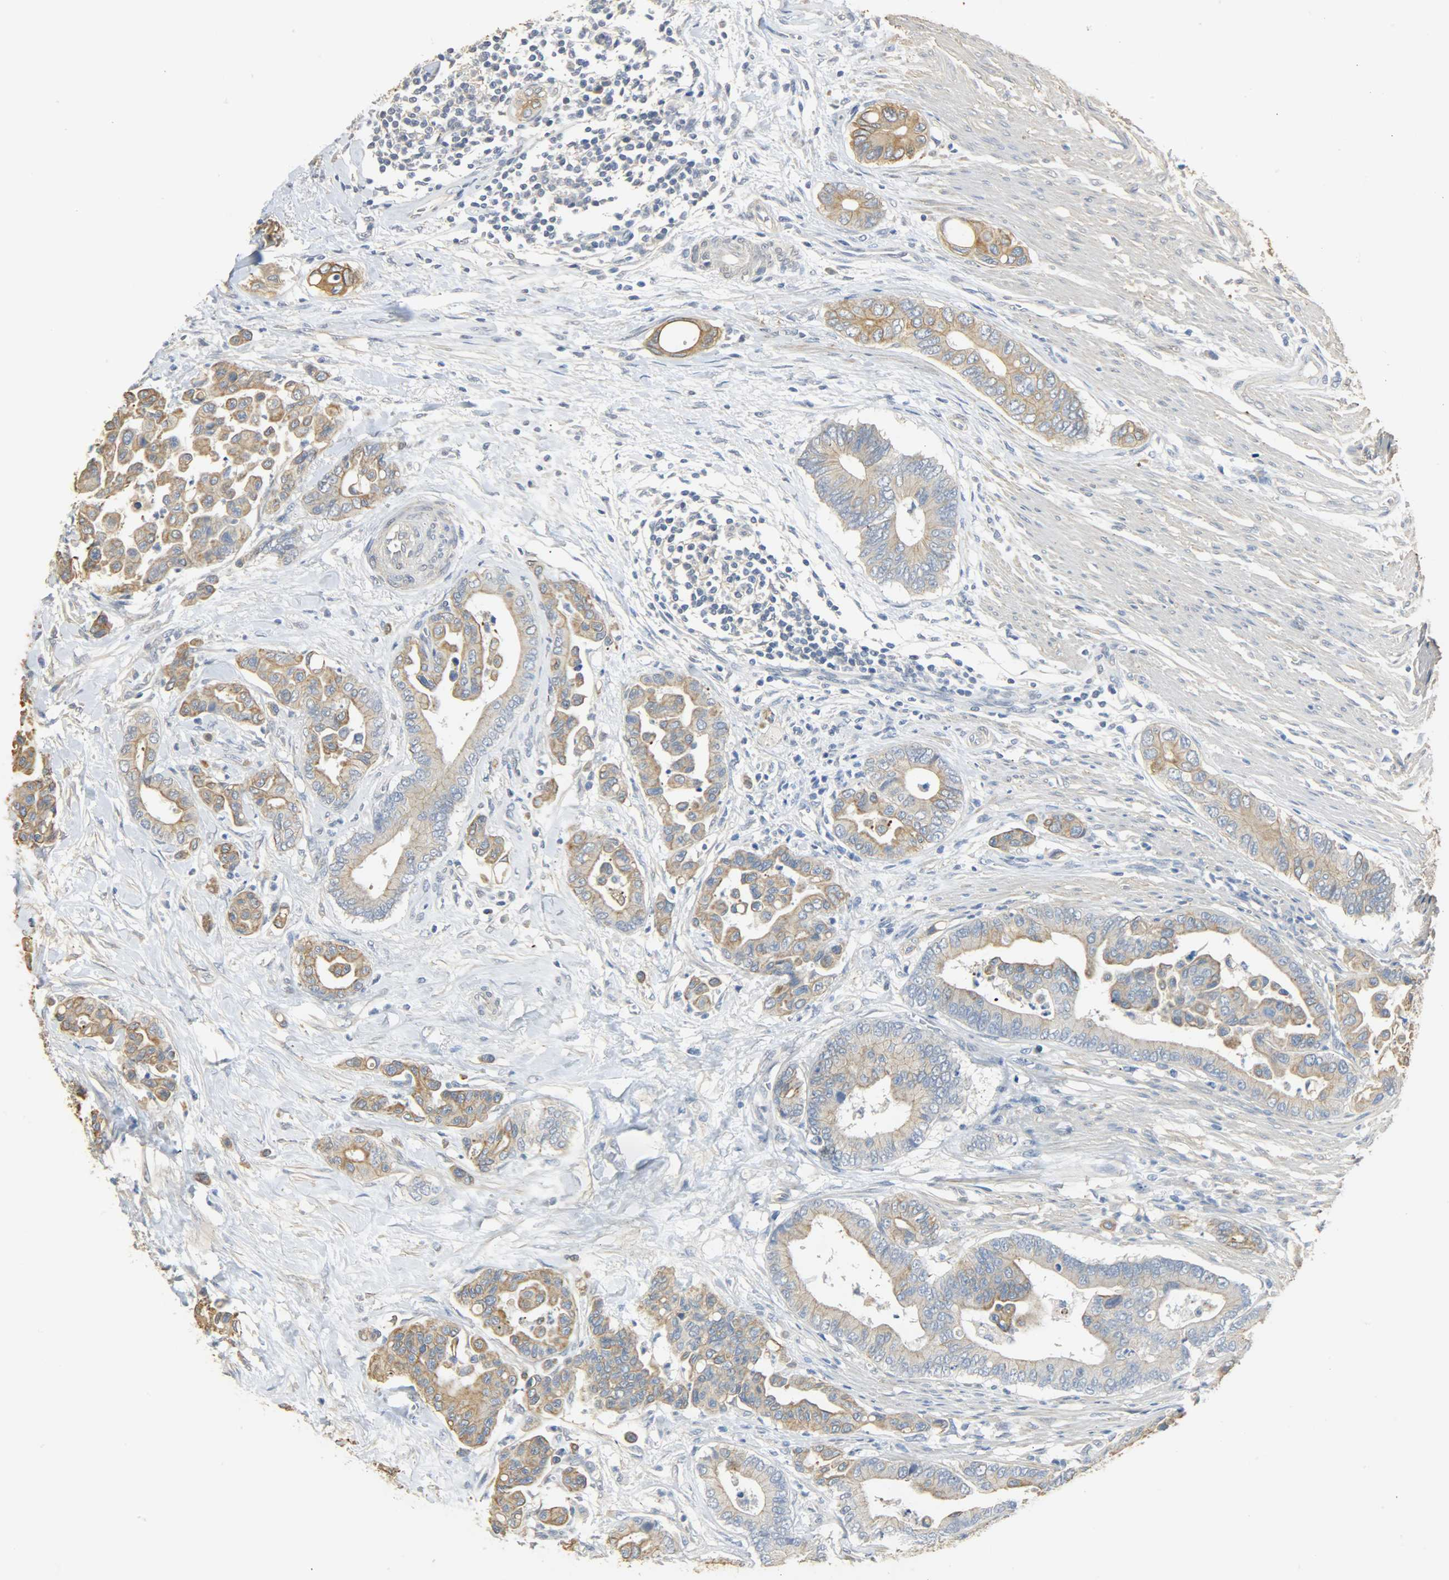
{"staining": {"intensity": "moderate", "quantity": ">75%", "location": "cytoplasmic/membranous"}, "tissue": "colorectal cancer", "cell_type": "Tumor cells", "image_type": "cancer", "snomed": [{"axis": "morphology", "description": "Normal tissue, NOS"}, {"axis": "morphology", "description": "Adenocarcinoma, NOS"}, {"axis": "topography", "description": "Colon"}], "caption": "Colorectal adenocarcinoma was stained to show a protein in brown. There is medium levels of moderate cytoplasmic/membranous expression in about >75% of tumor cells.", "gene": "USP13", "patient": {"sex": "male", "age": 82}}